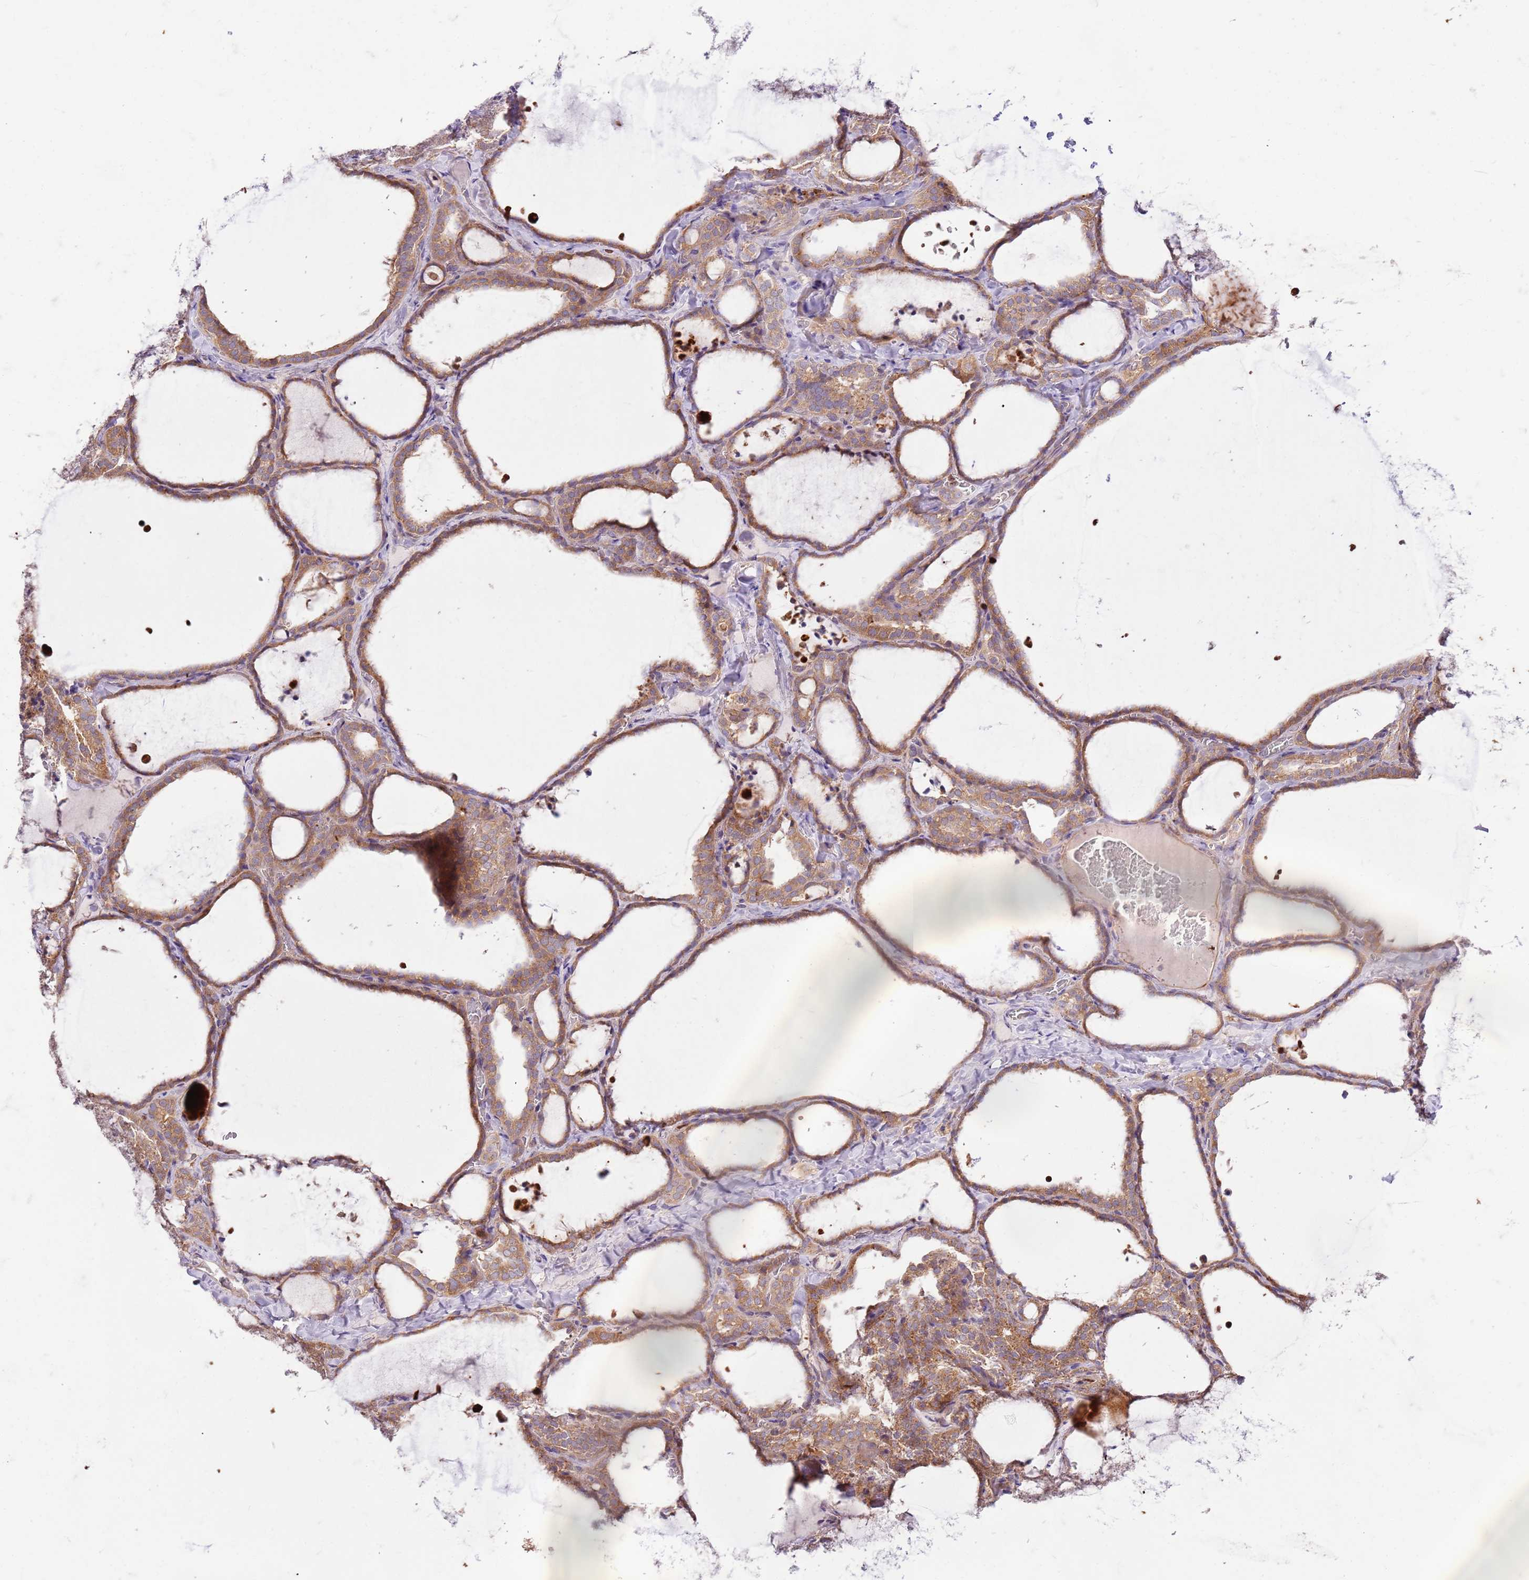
{"staining": {"intensity": "moderate", "quantity": ">75%", "location": "cytoplasmic/membranous"}, "tissue": "thyroid gland", "cell_type": "Glandular cells", "image_type": "normal", "snomed": [{"axis": "morphology", "description": "Normal tissue, NOS"}, {"axis": "topography", "description": "Thyroid gland"}], "caption": "Thyroid gland stained with DAB IHC exhibits medium levels of moderate cytoplasmic/membranous positivity in approximately >75% of glandular cells. (DAB = brown stain, brightfield microscopy at high magnification).", "gene": "OSBP", "patient": {"sex": "female", "age": 22}}